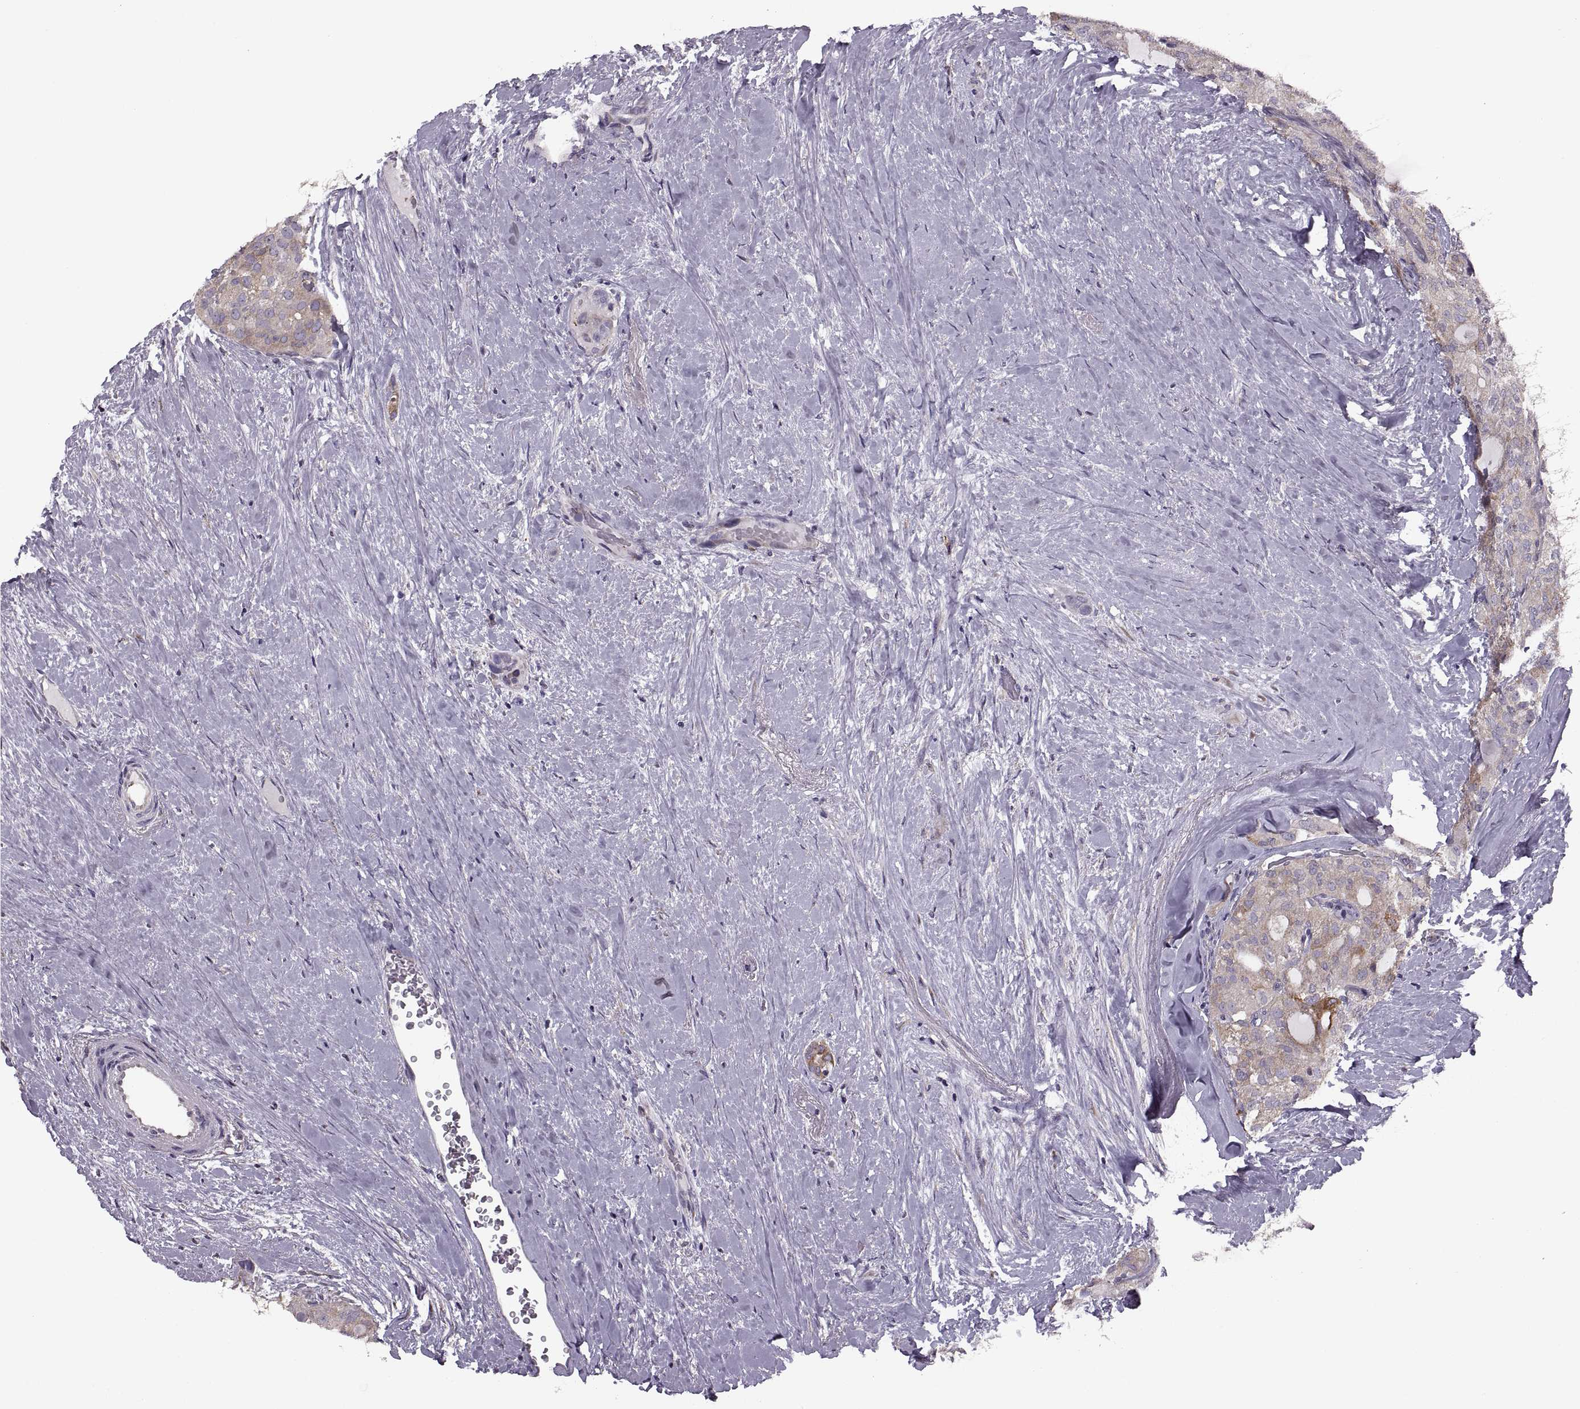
{"staining": {"intensity": "moderate", "quantity": "25%-75%", "location": "cytoplasmic/membranous"}, "tissue": "thyroid cancer", "cell_type": "Tumor cells", "image_type": "cancer", "snomed": [{"axis": "morphology", "description": "Follicular adenoma carcinoma, NOS"}, {"axis": "topography", "description": "Thyroid gland"}], "caption": "DAB (3,3'-diaminobenzidine) immunohistochemical staining of human follicular adenoma carcinoma (thyroid) reveals moderate cytoplasmic/membranous protein positivity in about 25%-75% of tumor cells.", "gene": "LETM2", "patient": {"sex": "male", "age": 75}}